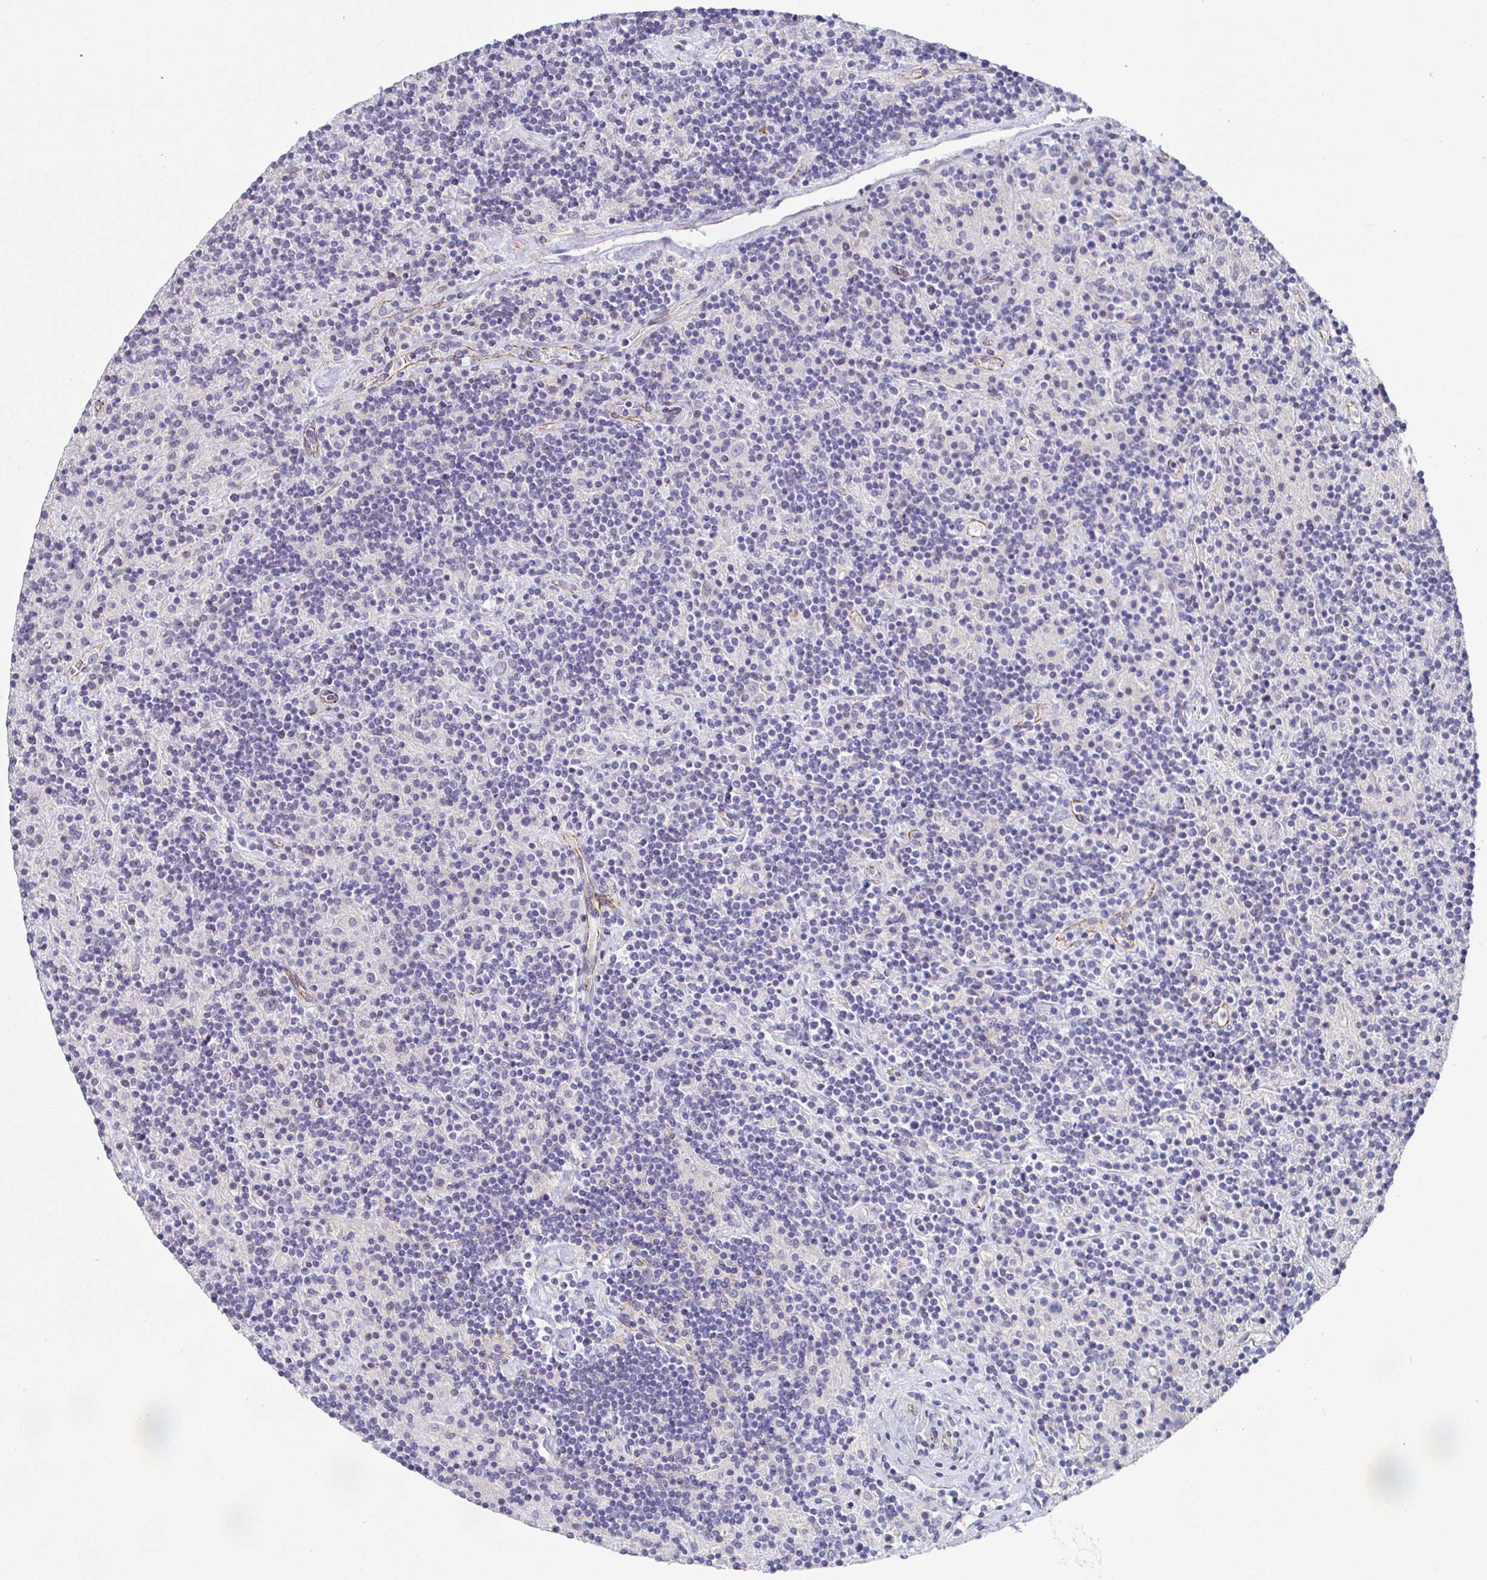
{"staining": {"intensity": "negative", "quantity": "none", "location": "none"}, "tissue": "lymphoma", "cell_type": "Tumor cells", "image_type": "cancer", "snomed": [{"axis": "morphology", "description": "Hodgkin's disease, NOS"}, {"axis": "topography", "description": "Lymph node"}], "caption": "Micrograph shows no significant protein positivity in tumor cells of lymphoma.", "gene": "PIWIL3", "patient": {"sex": "male", "age": 70}}